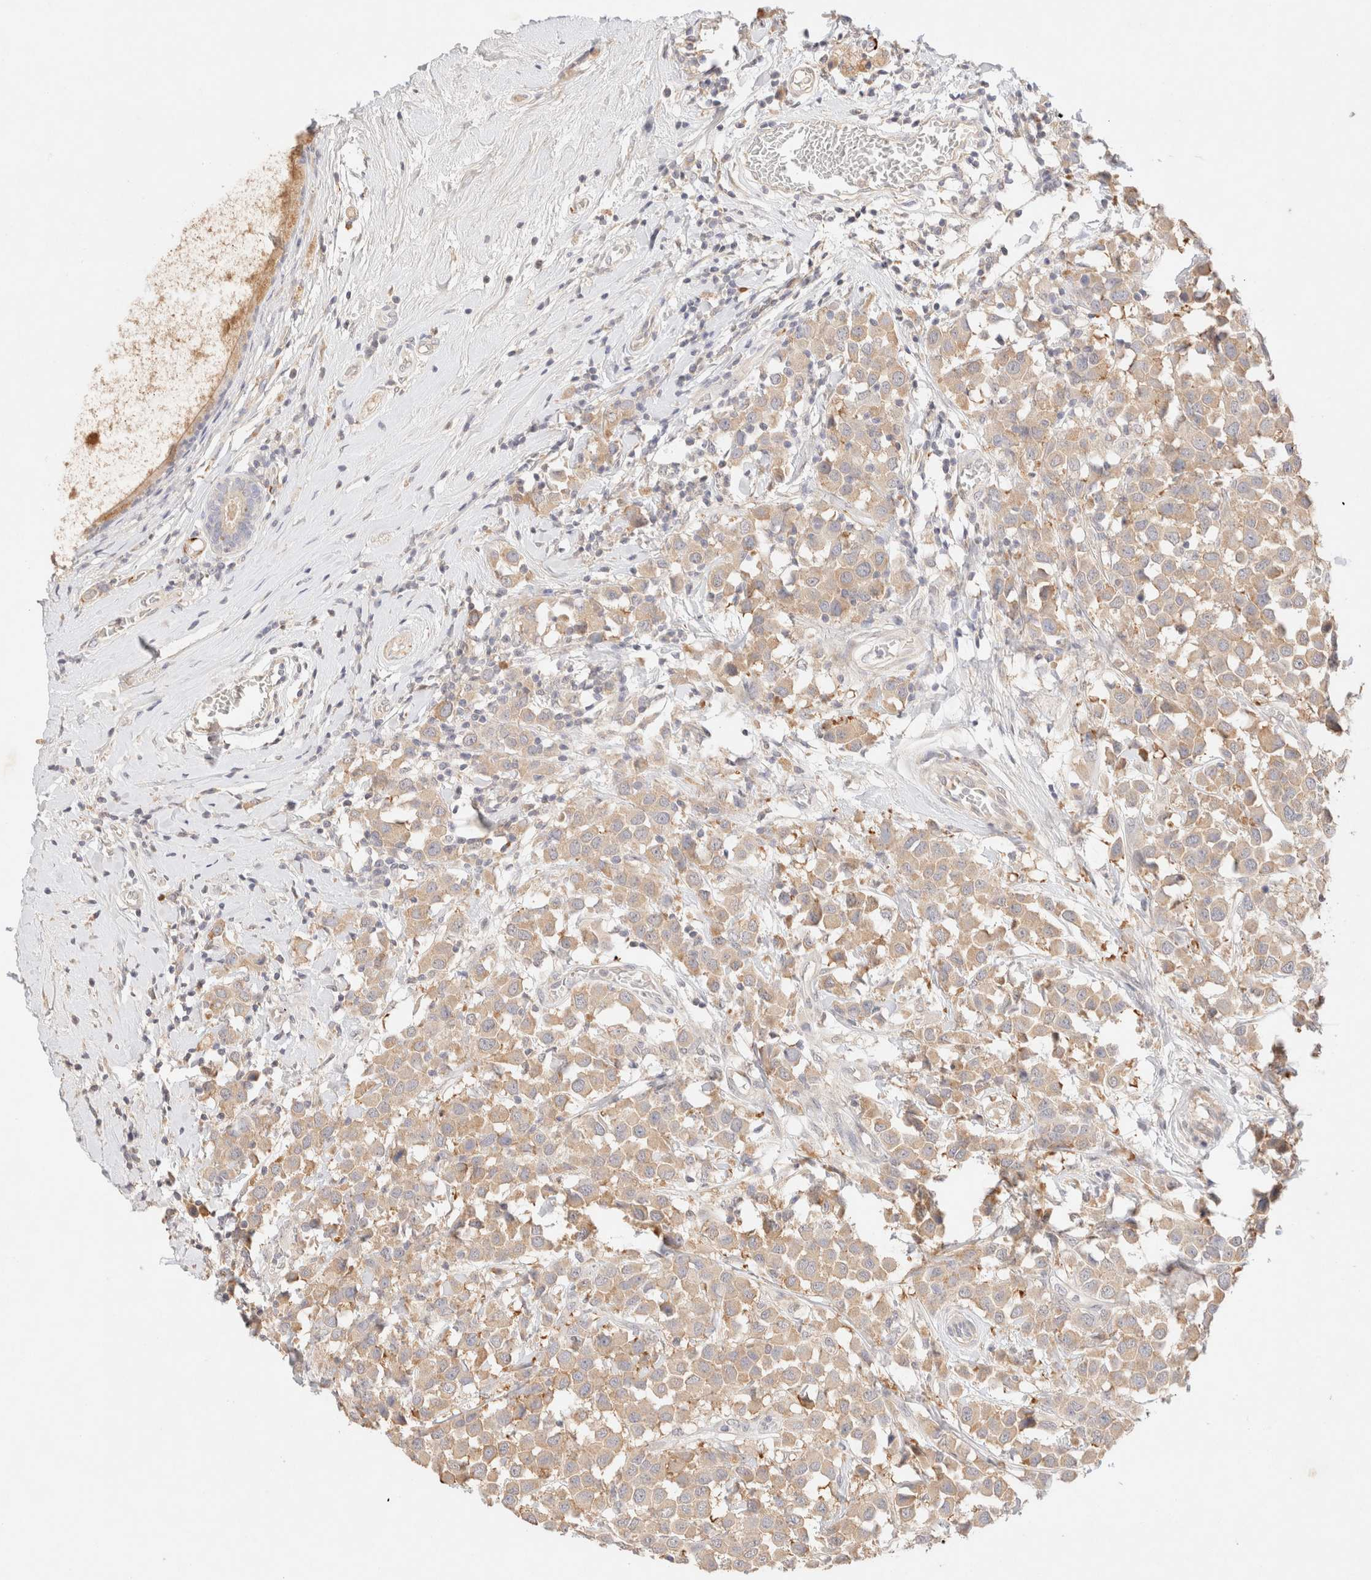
{"staining": {"intensity": "weak", "quantity": ">75%", "location": "cytoplasmic/membranous"}, "tissue": "breast cancer", "cell_type": "Tumor cells", "image_type": "cancer", "snomed": [{"axis": "morphology", "description": "Duct carcinoma"}, {"axis": "topography", "description": "Breast"}], "caption": "Immunohistochemistry staining of breast infiltrating ductal carcinoma, which shows low levels of weak cytoplasmic/membranous staining in approximately >75% of tumor cells indicating weak cytoplasmic/membranous protein expression. The staining was performed using DAB (brown) for protein detection and nuclei were counterstained in hematoxylin (blue).", "gene": "SNTB1", "patient": {"sex": "female", "age": 61}}